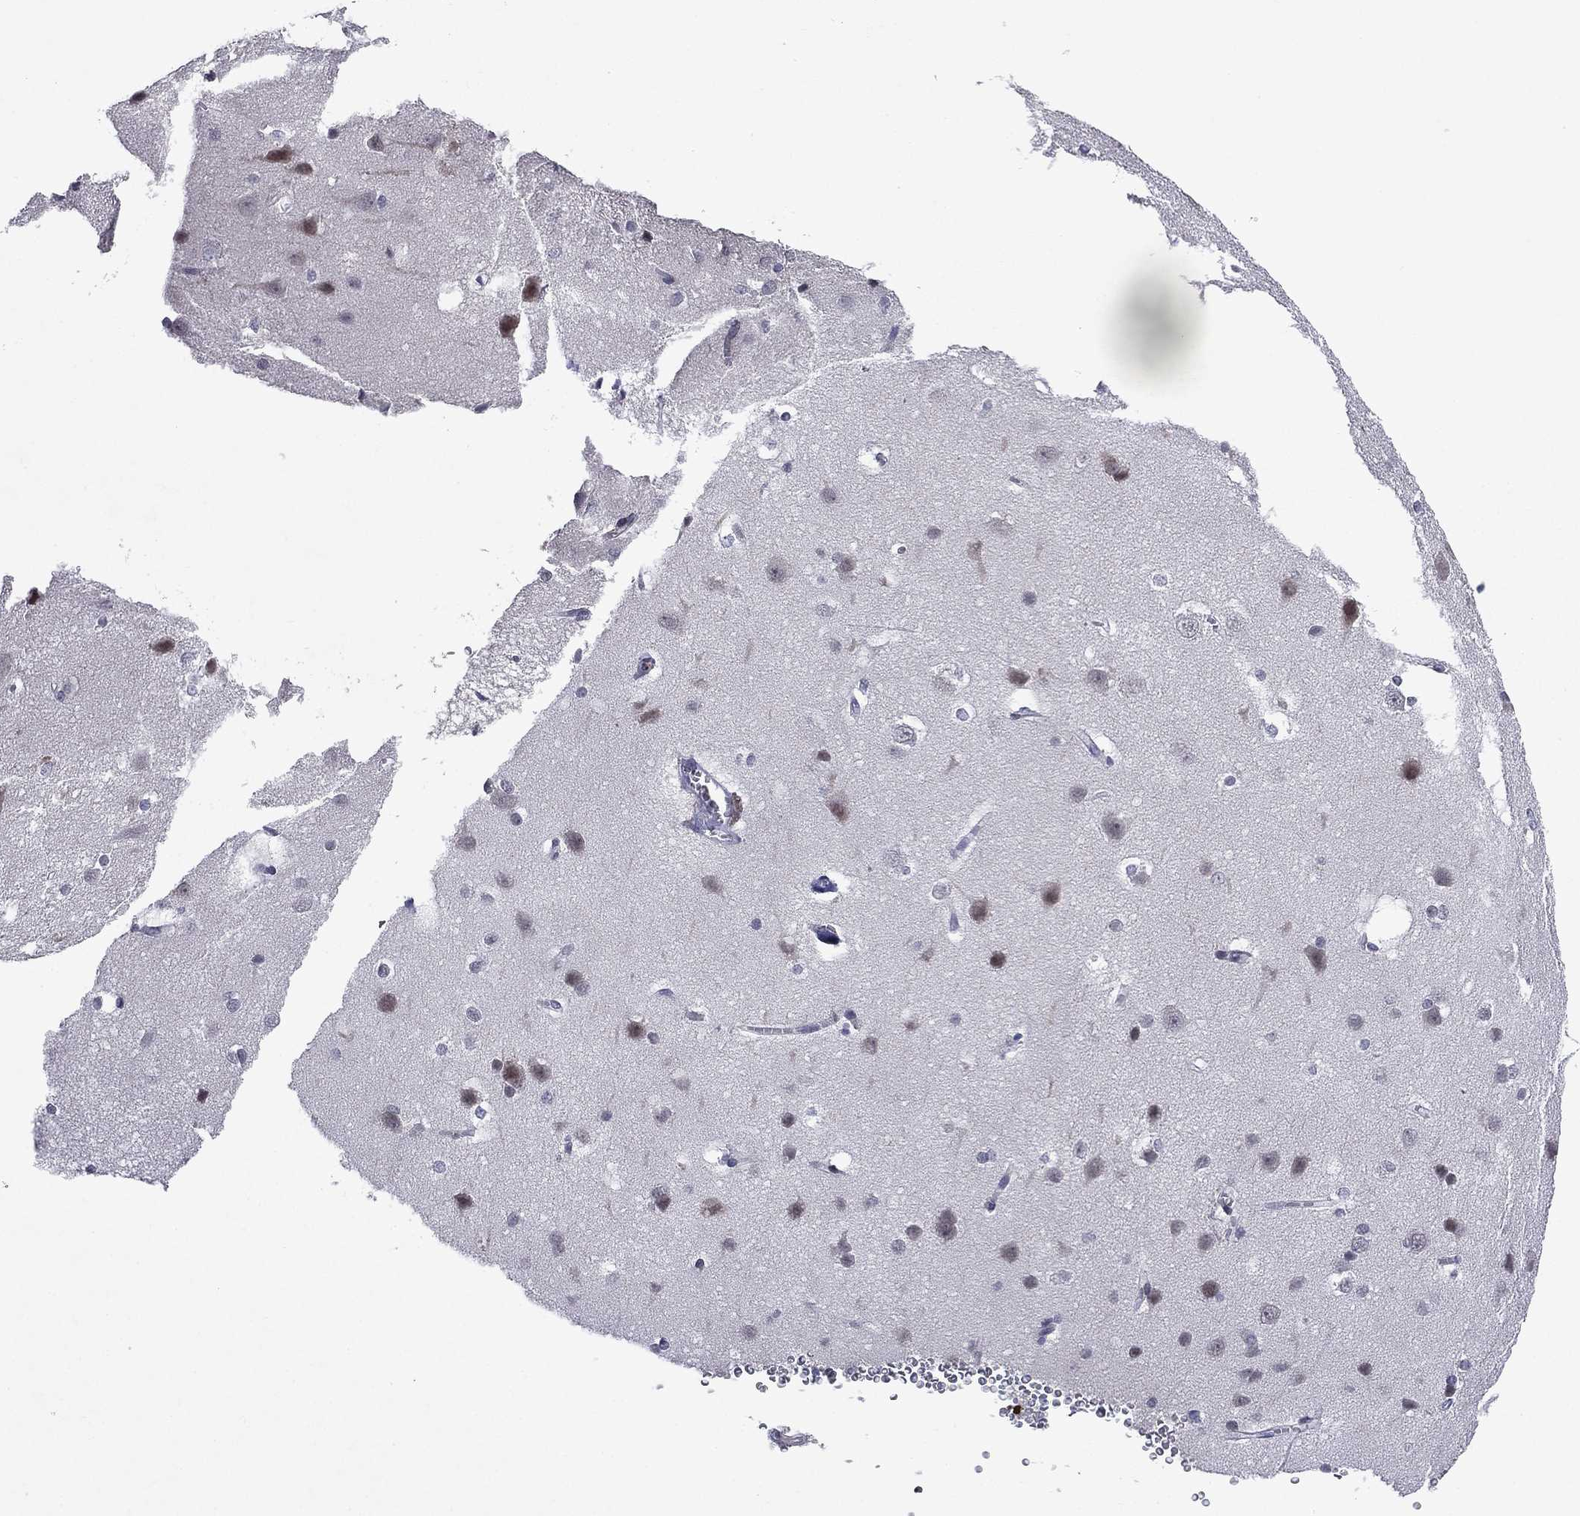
{"staining": {"intensity": "negative", "quantity": "none", "location": "none"}, "tissue": "cerebral cortex", "cell_type": "Endothelial cells", "image_type": "normal", "snomed": [{"axis": "morphology", "description": "Normal tissue, NOS"}, {"axis": "topography", "description": "Cerebral cortex"}], "caption": "Normal cerebral cortex was stained to show a protein in brown. There is no significant staining in endothelial cells. (DAB immunohistochemistry (IHC), high magnification).", "gene": "ECM1", "patient": {"sex": "male", "age": 37}}